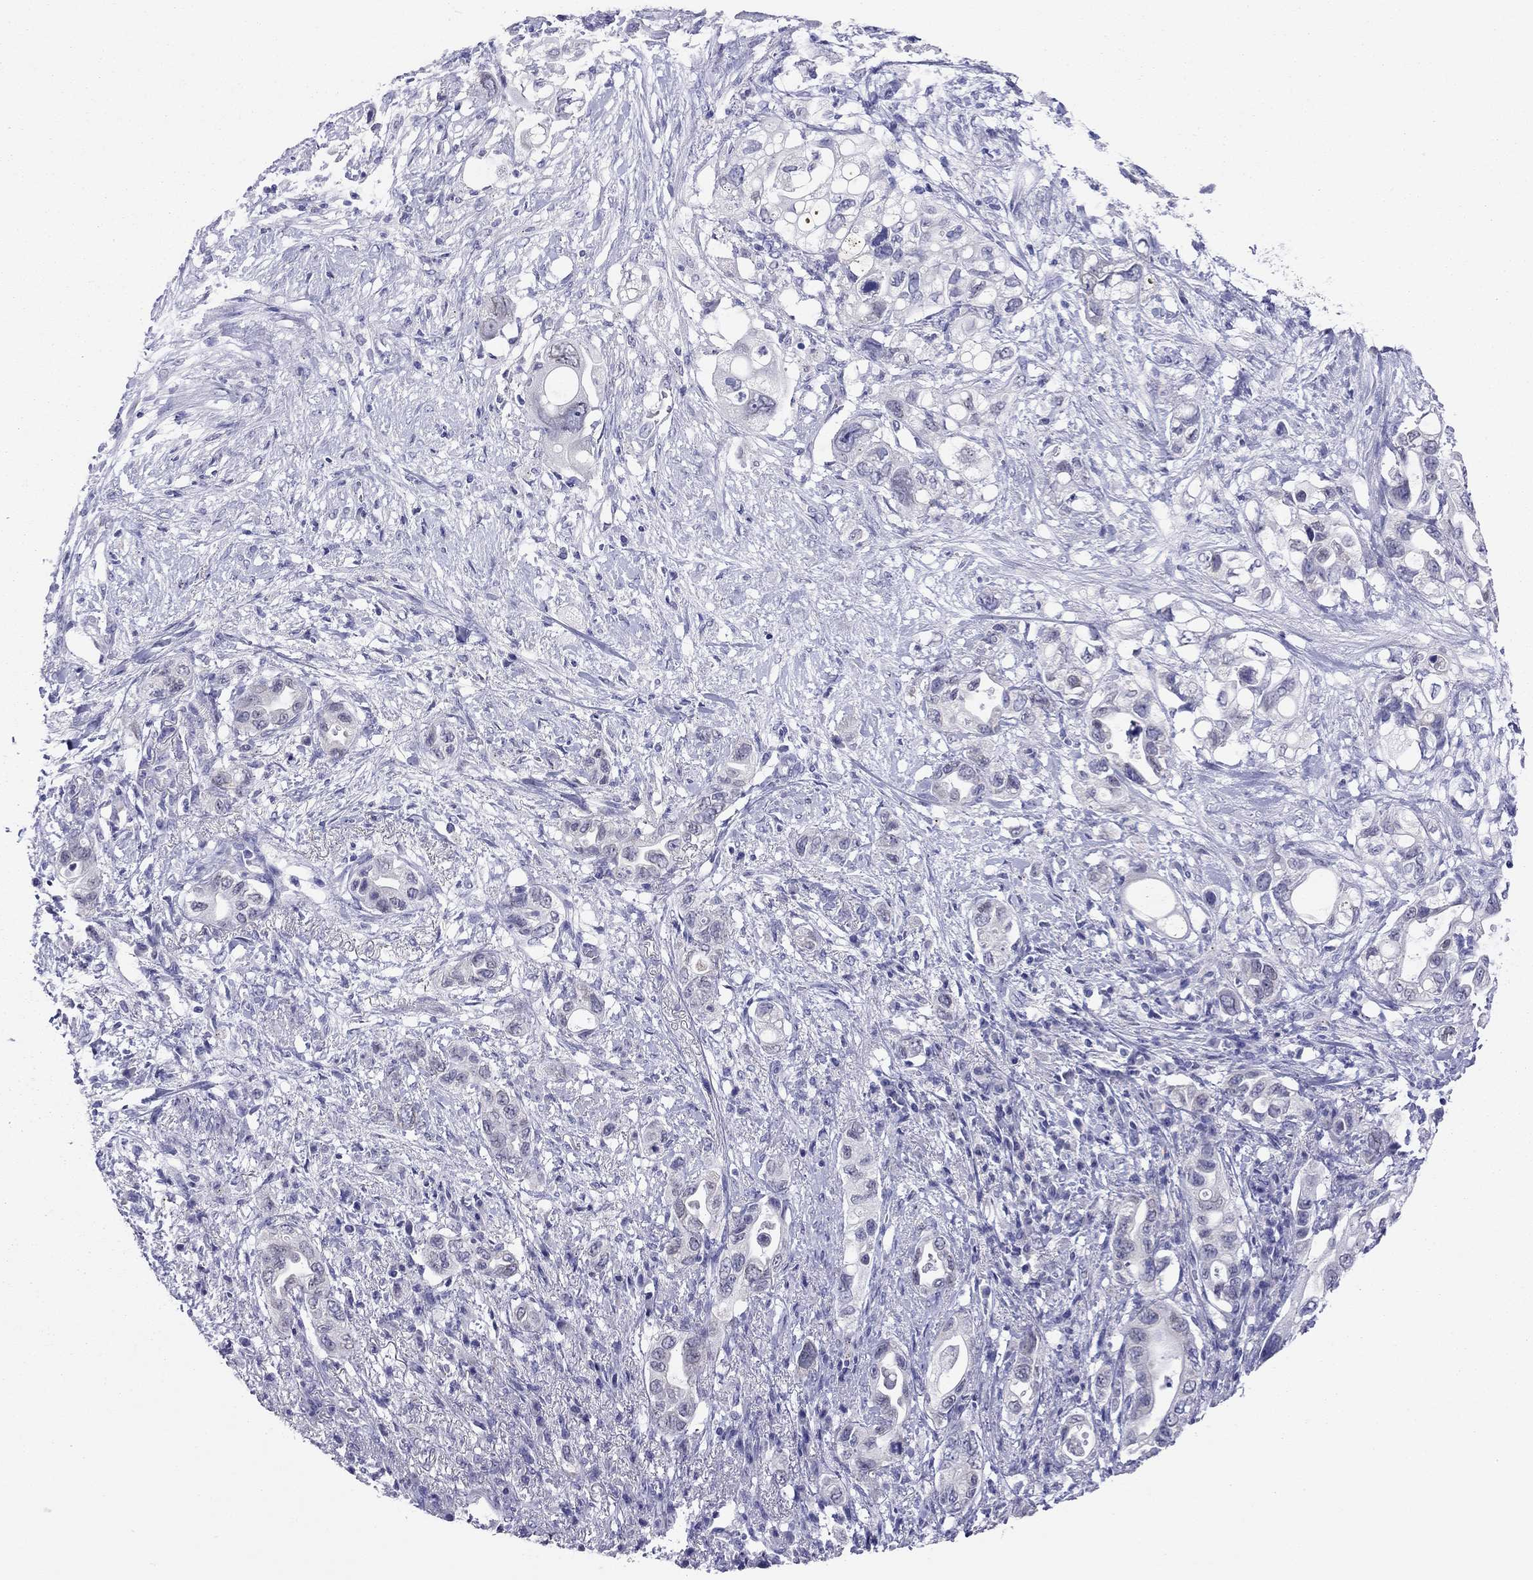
{"staining": {"intensity": "negative", "quantity": "none", "location": "none"}, "tissue": "pancreatic cancer", "cell_type": "Tumor cells", "image_type": "cancer", "snomed": [{"axis": "morphology", "description": "Adenocarcinoma, NOS"}, {"axis": "topography", "description": "Pancreas"}], "caption": "Tumor cells show no significant expression in pancreatic cancer. Brightfield microscopy of immunohistochemistry (IHC) stained with DAB (3,3'-diaminobenzidine) (brown) and hematoxylin (blue), captured at high magnification.", "gene": "ARMC12", "patient": {"sex": "female", "age": 72}}